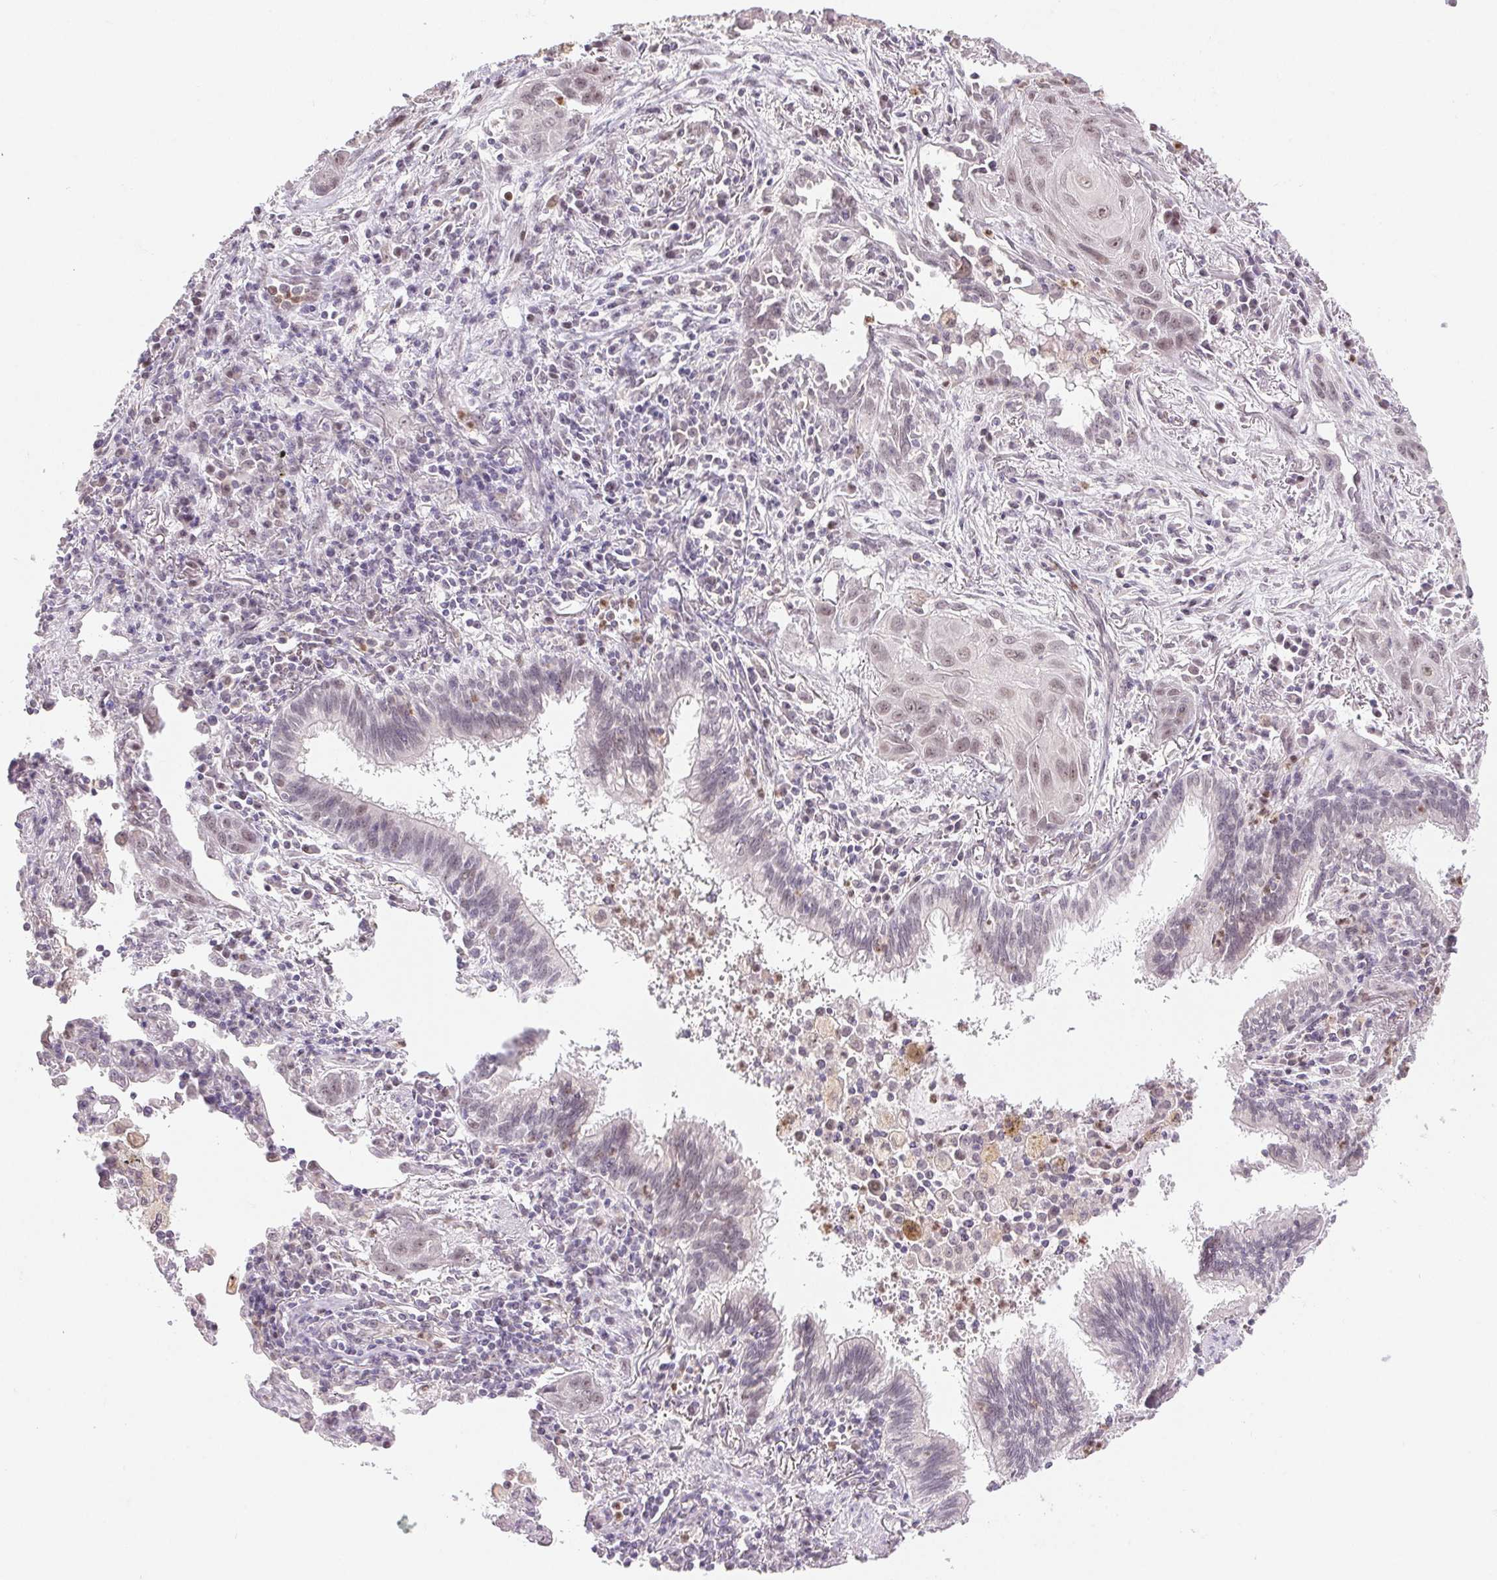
{"staining": {"intensity": "weak", "quantity": ">75%", "location": "nuclear"}, "tissue": "lung cancer", "cell_type": "Tumor cells", "image_type": "cancer", "snomed": [{"axis": "morphology", "description": "Squamous cell carcinoma, NOS"}, {"axis": "topography", "description": "Lung"}], "caption": "Lung squamous cell carcinoma stained for a protein displays weak nuclear positivity in tumor cells.", "gene": "GRHL3", "patient": {"sex": "male", "age": 79}}